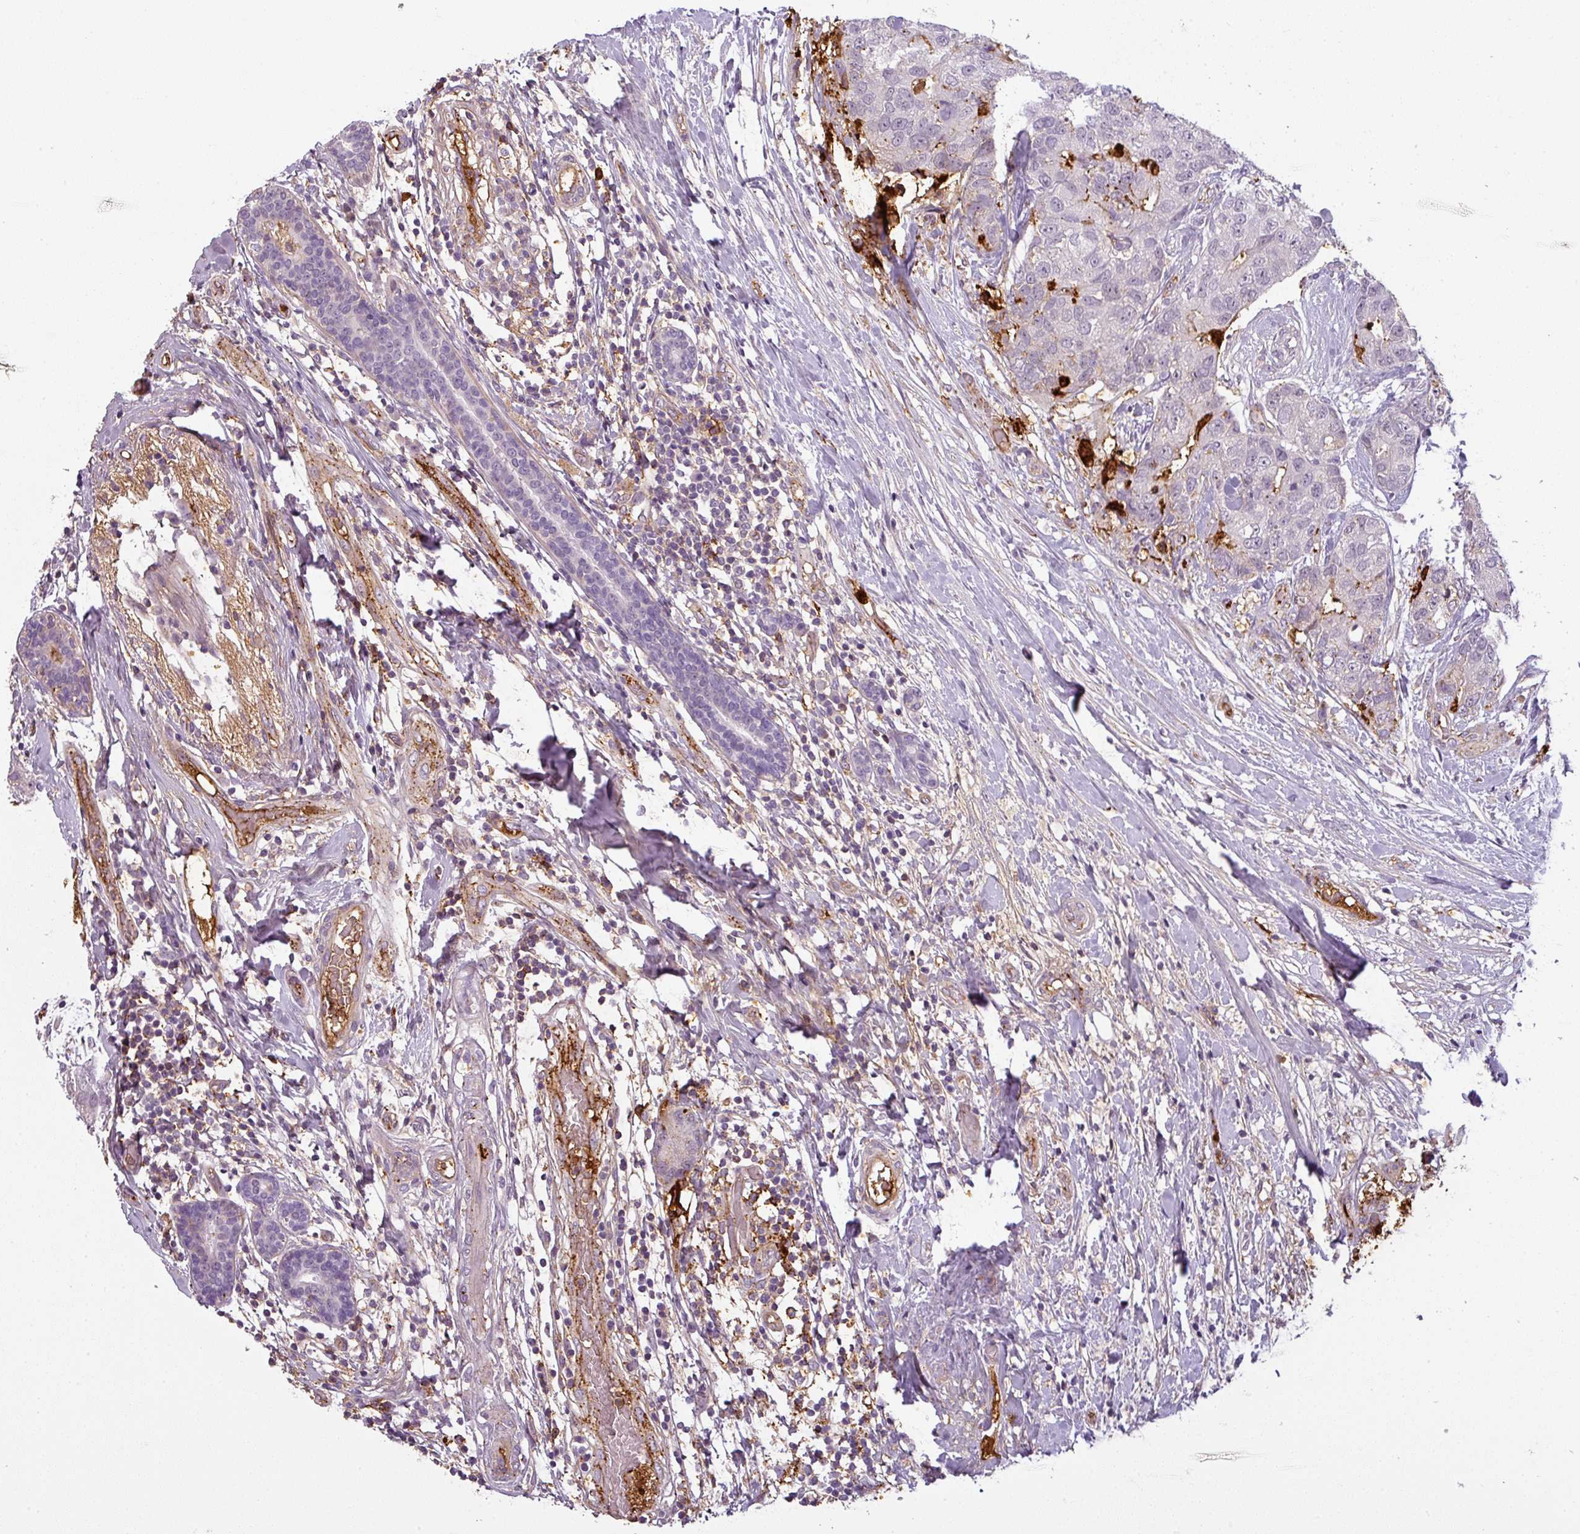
{"staining": {"intensity": "strong", "quantity": "<25%", "location": "cytoplasmic/membranous"}, "tissue": "breast cancer", "cell_type": "Tumor cells", "image_type": "cancer", "snomed": [{"axis": "morphology", "description": "Duct carcinoma"}, {"axis": "topography", "description": "Breast"}], "caption": "Protein staining shows strong cytoplasmic/membranous expression in about <25% of tumor cells in breast invasive ductal carcinoma.", "gene": "APOC1", "patient": {"sex": "female", "age": 62}}